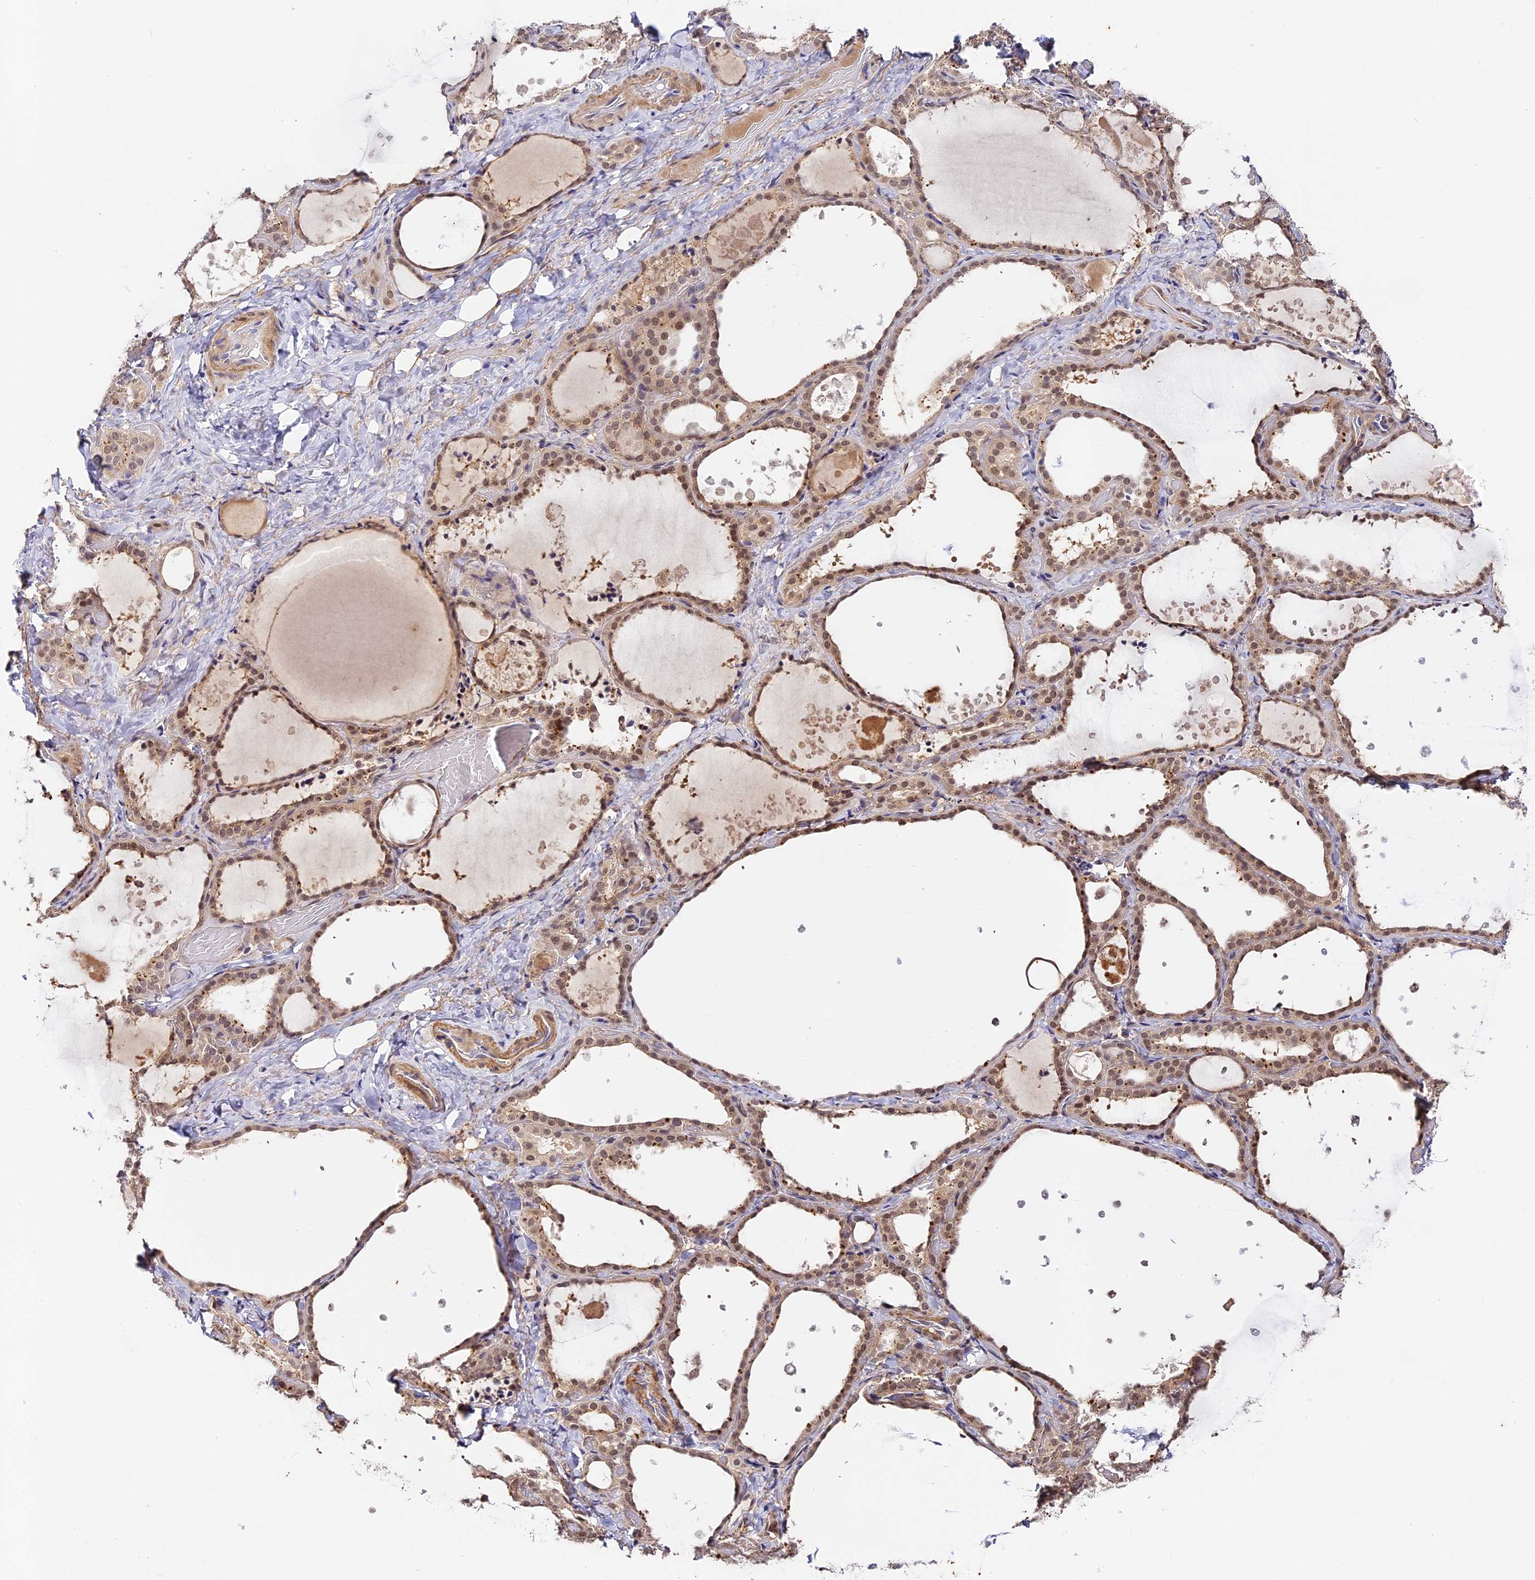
{"staining": {"intensity": "moderate", "quantity": ">75%", "location": "nuclear"}, "tissue": "thyroid gland", "cell_type": "Glandular cells", "image_type": "normal", "snomed": [{"axis": "morphology", "description": "Normal tissue, NOS"}, {"axis": "topography", "description": "Thyroid gland"}], "caption": "Immunohistochemistry histopathology image of unremarkable thyroid gland: thyroid gland stained using immunohistochemistry displays medium levels of moderate protein expression localized specifically in the nuclear of glandular cells, appearing as a nuclear brown color.", "gene": "IMPACT", "patient": {"sex": "female", "age": 44}}